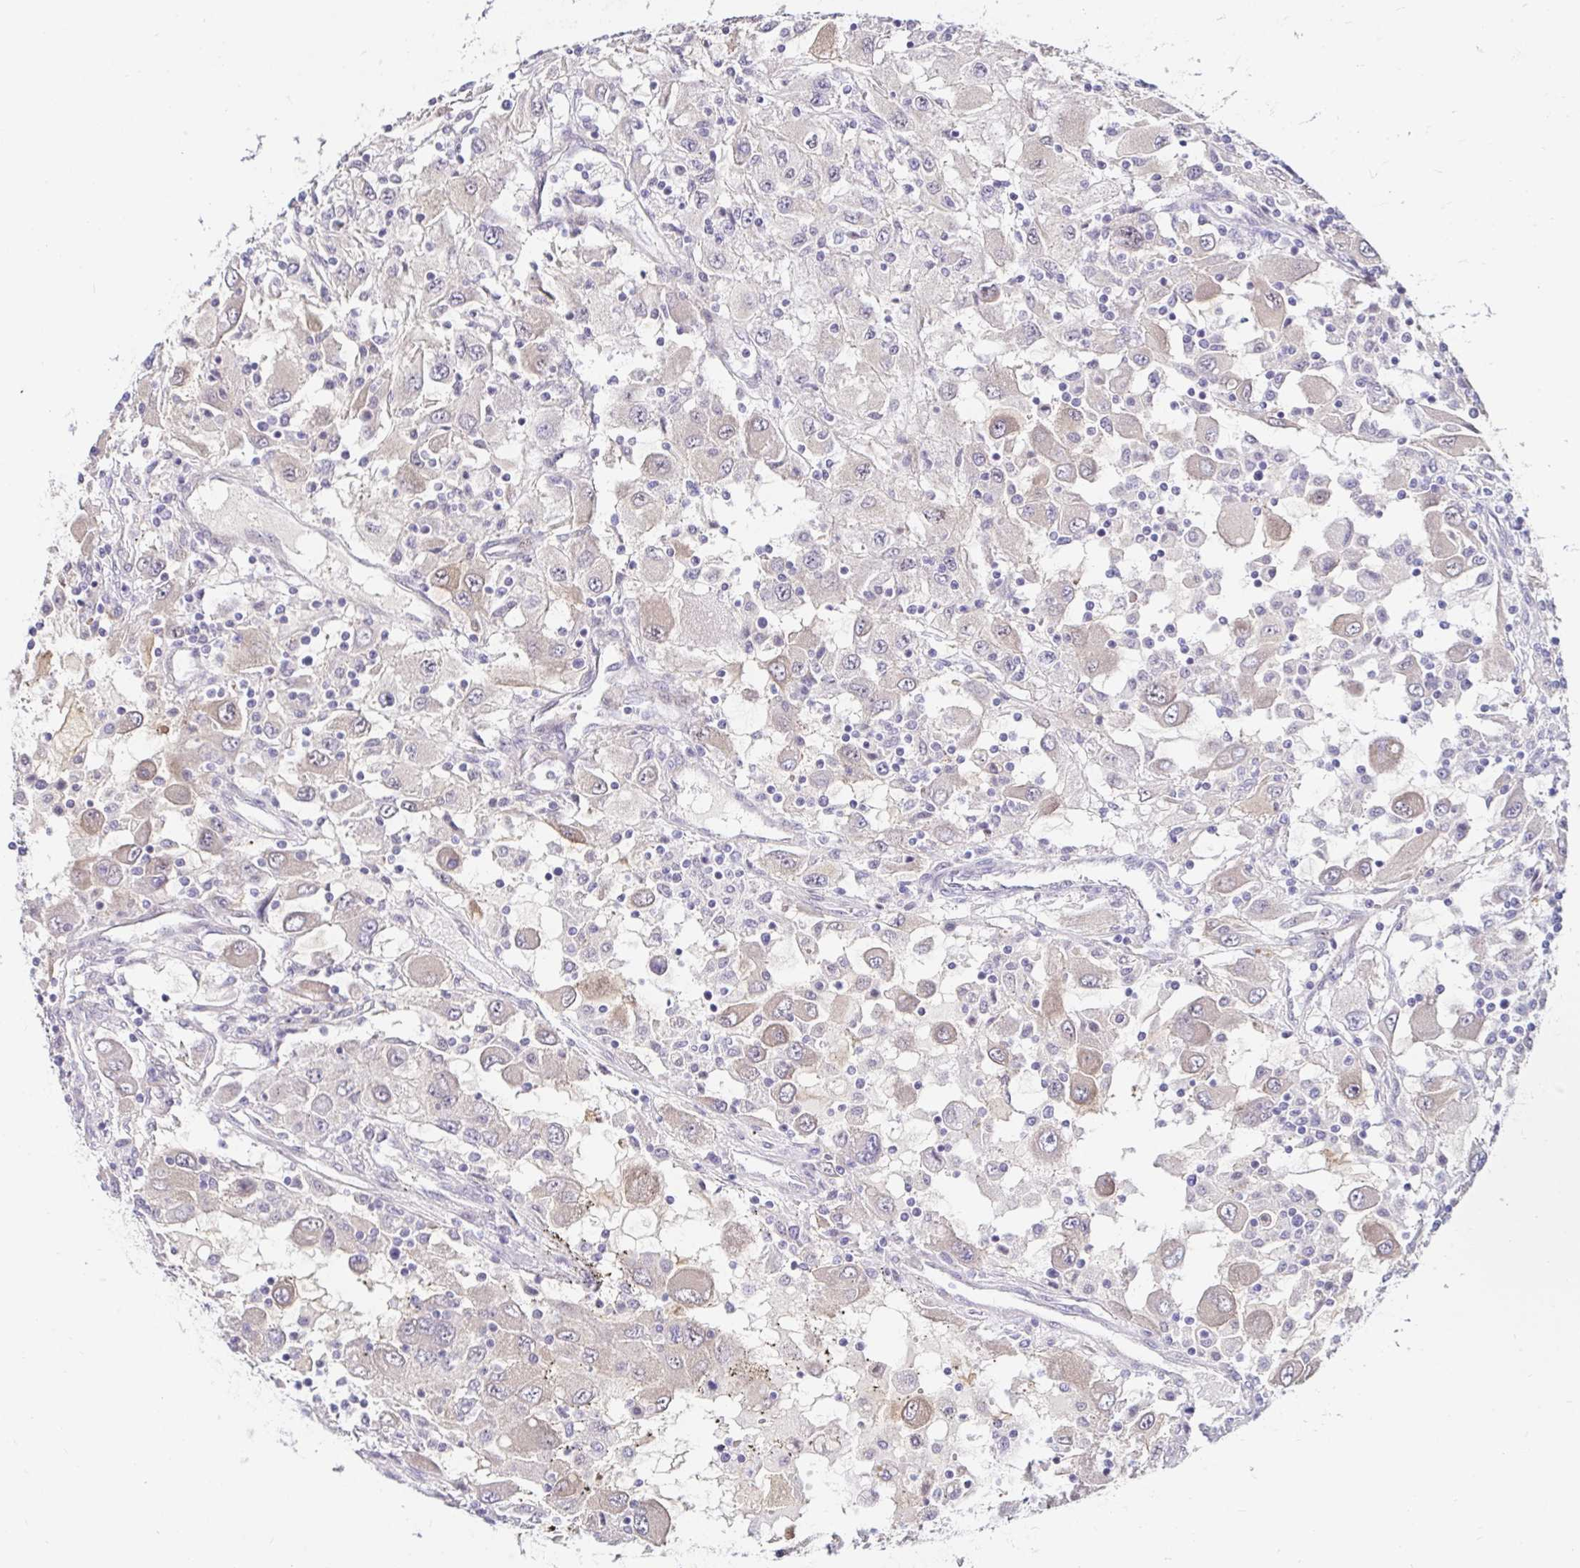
{"staining": {"intensity": "weak", "quantity": "<25%", "location": "cytoplasmic/membranous"}, "tissue": "renal cancer", "cell_type": "Tumor cells", "image_type": "cancer", "snomed": [{"axis": "morphology", "description": "Adenocarcinoma, NOS"}, {"axis": "topography", "description": "Kidney"}], "caption": "Immunohistochemistry (IHC) photomicrograph of neoplastic tissue: adenocarcinoma (renal) stained with DAB reveals no significant protein staining in tumor cells. Brightfield microscopy of immunohistochemistry (IHC) stained with DAB (3,3'-diaminobenzidine) (brown) and hematoxylin (blue), captured at high magnification.", "gene": "GUCY1A1", "patient": {"sex": "female", "age": 67}}